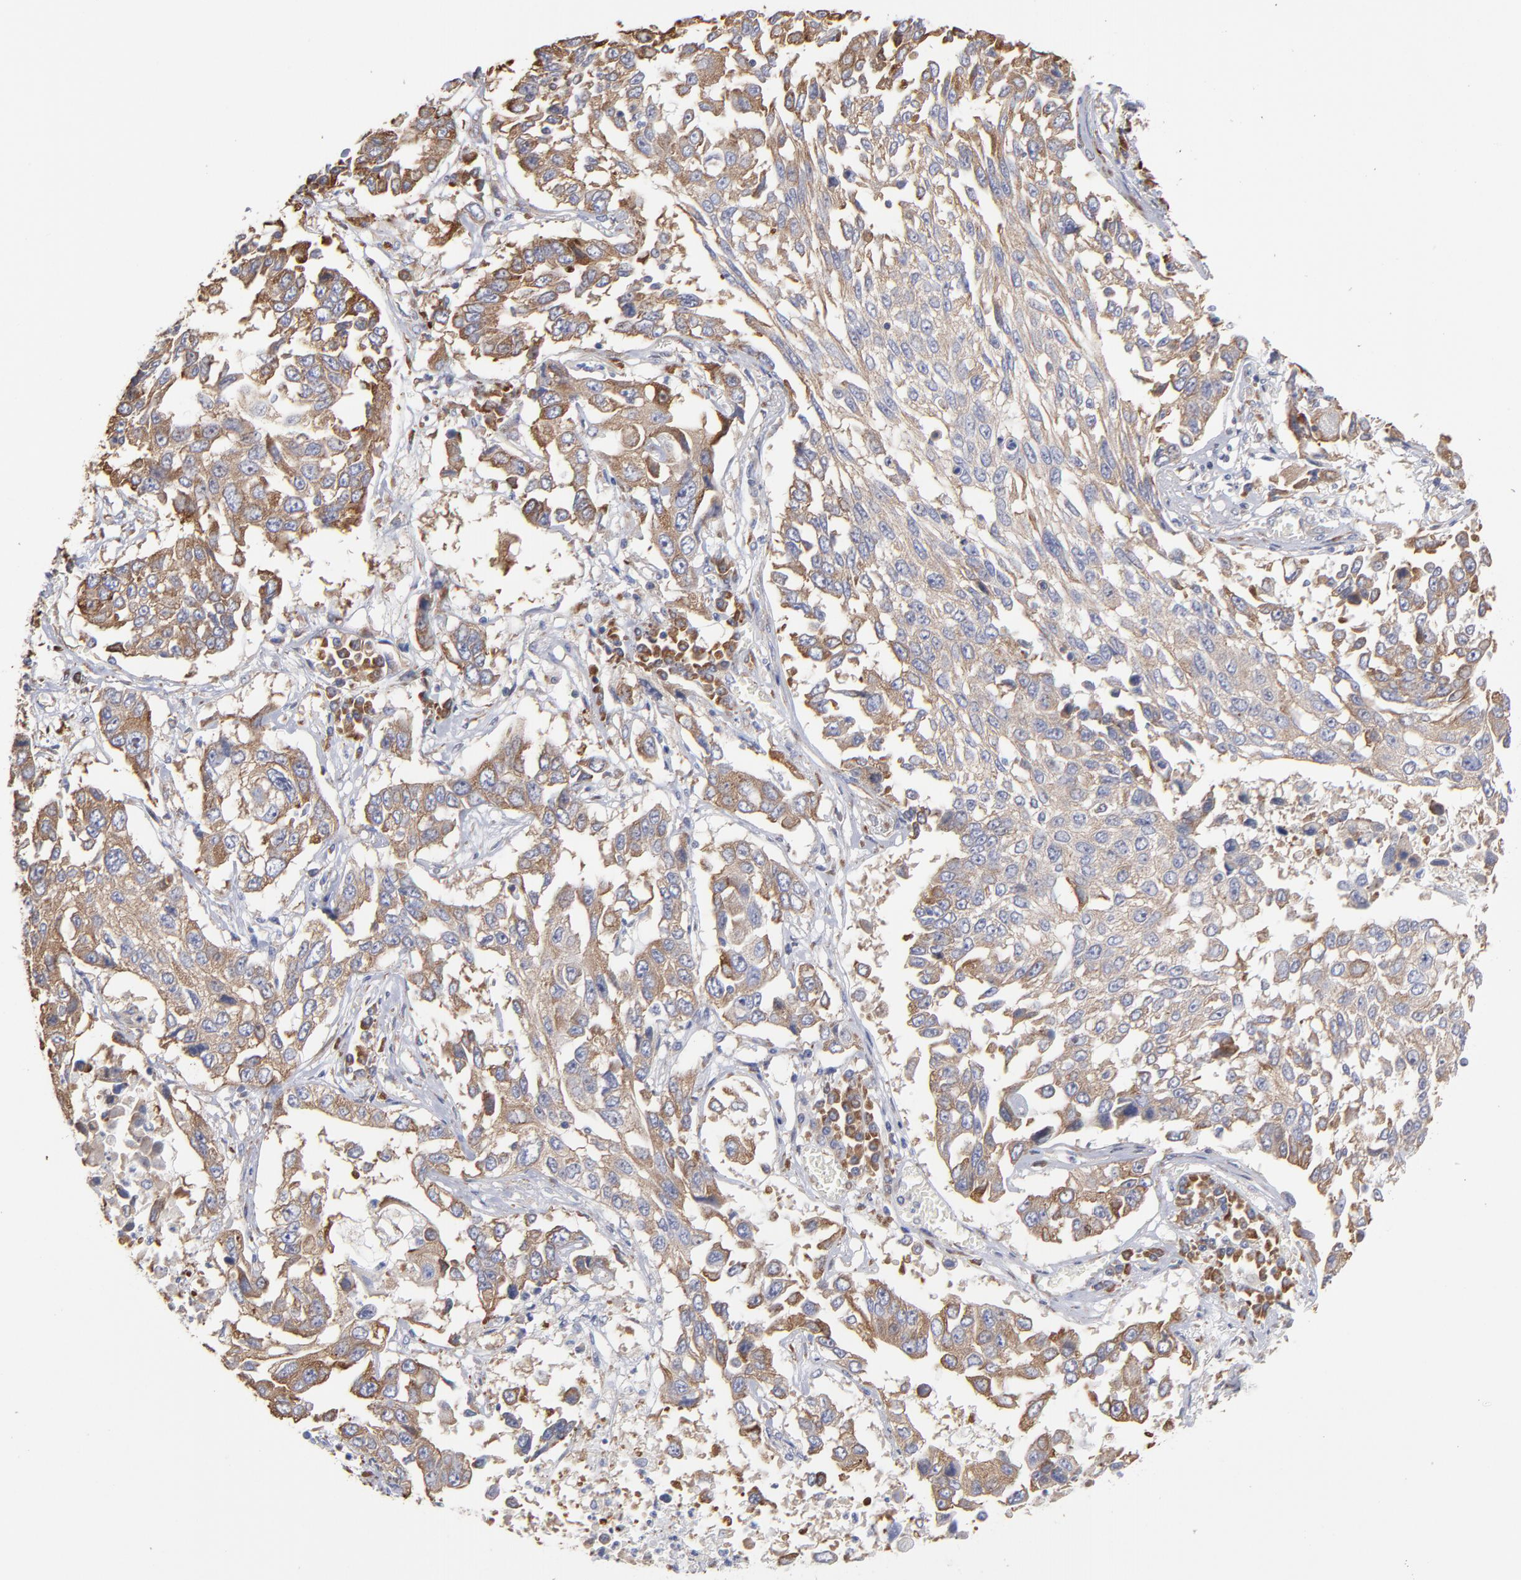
{"staining": {"intensity": "weak", "quantity": ">75%", "location": "cytoplasmic/membranous"}, "tissue": "lung cancer", "cell_type": "Tumor cells", "image_type": "cancer", "snomed": [{"axis": "morphology", "description": "Squamous cell carcinoma, NOS"}, {"axis": "topography", "description": "Lung"}], "caption": "IHC (DAB) staining of lung squamous cell carcinoma demonstrates weak cytoplasmic/membranous protein staining in approximately >75% of tumor cells. (Stains: DAB in brown, nuclei in blue, Microscopy: brightfield microscopy at high magnification).", "gene": "RPL3", "patient": {"sex": "male", "age": 71}}